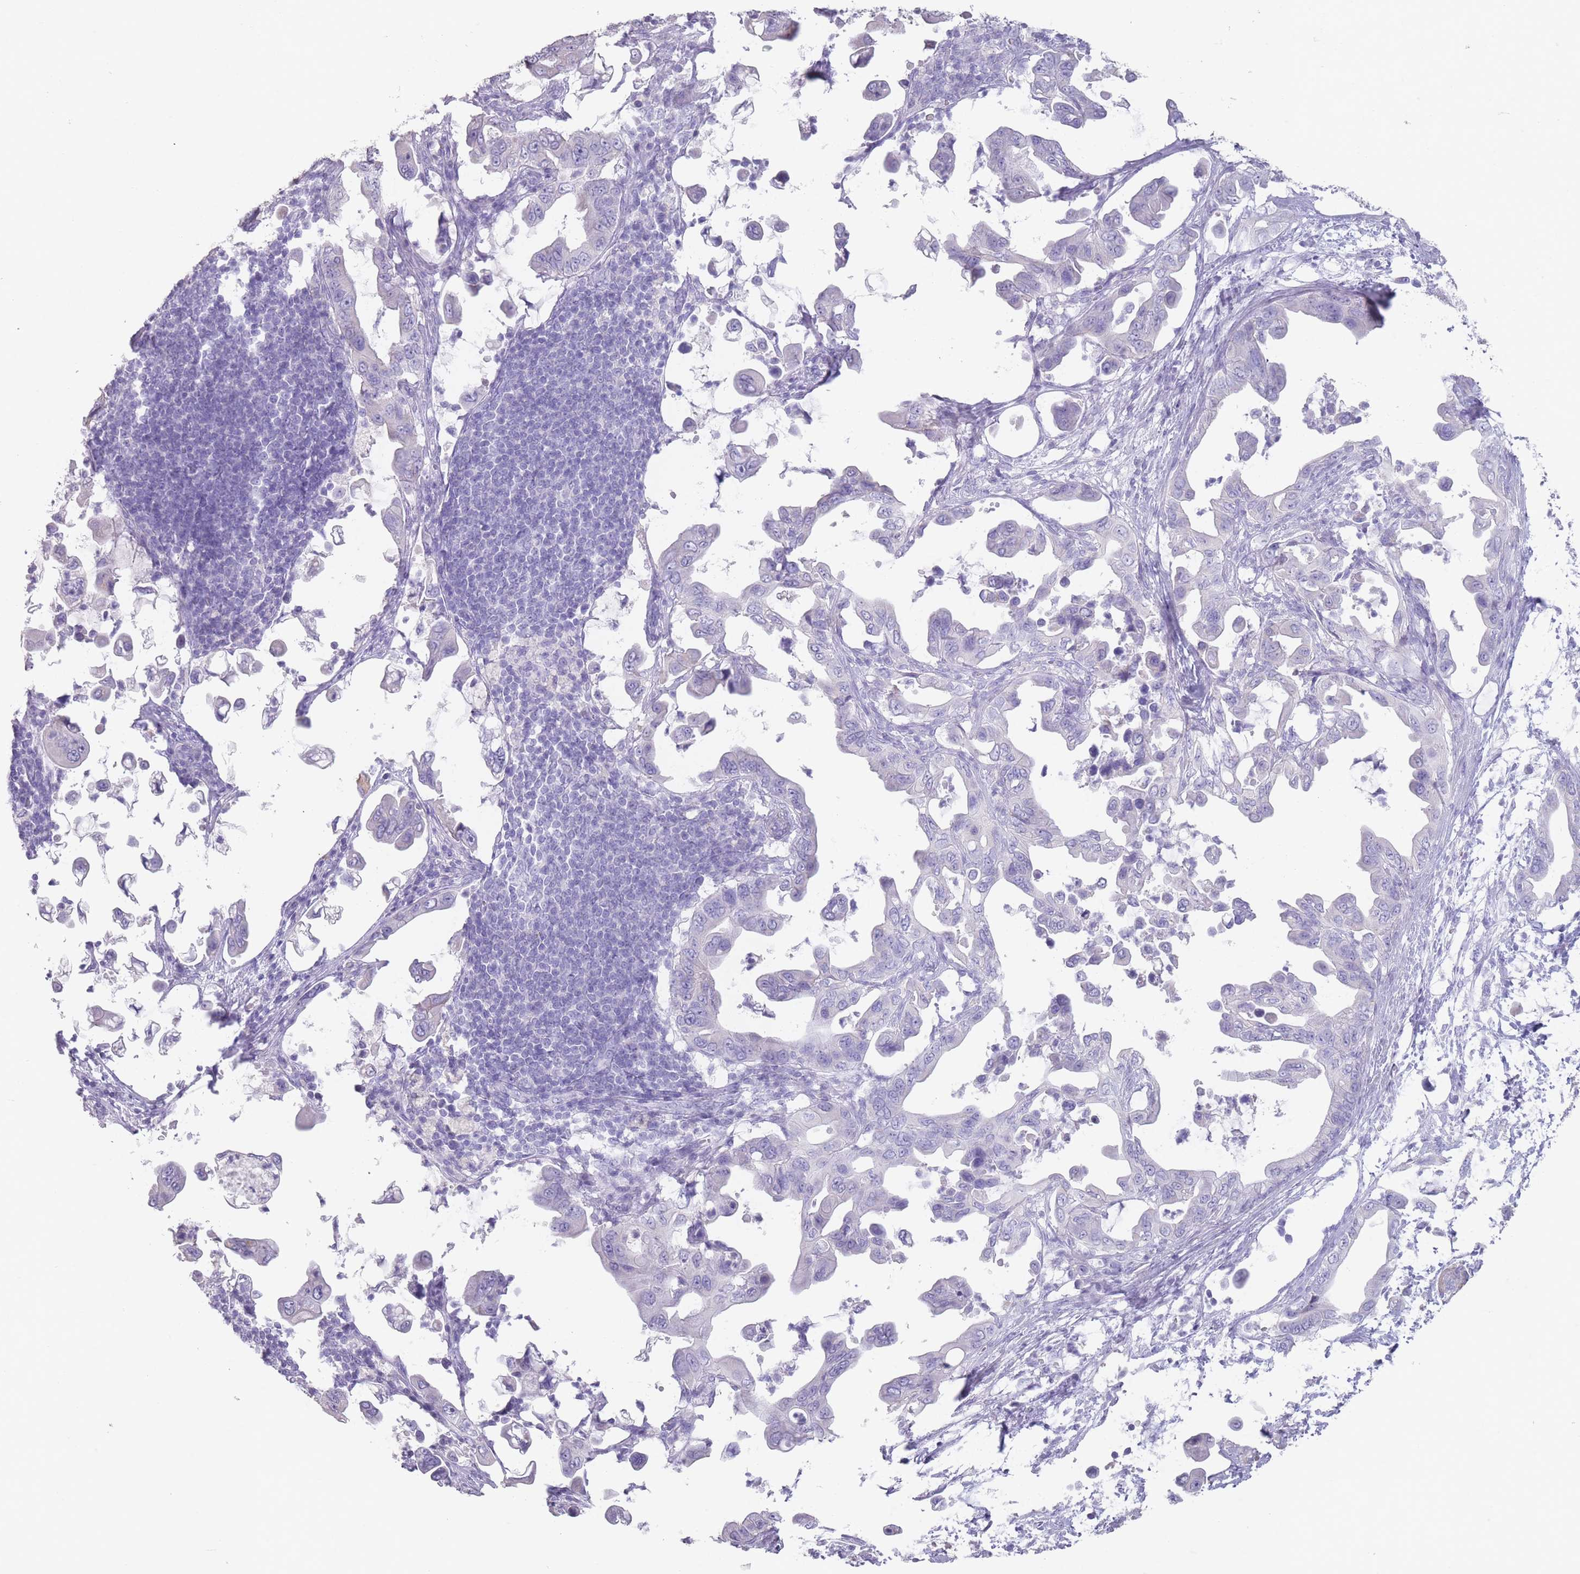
{"staining": {"intensity": "negative", "quantity": "none", "location": "none"}, "tissue": "pancreatic cancer", "cell_type": "Tumor cells", "image_type": "cancer", "snomed": [{"axis": "morphology", "description": "Adenocarcinoma, NOS"}, {"axis": "topography", "description": "Pancreas"}], "caption": "This is an immunohistochemistry image of adenocarcinoma (pancreatic). There is no positivity in tumor cells.", "gene": "RHBG", "patient": {"sex": "male", "age": 61}}